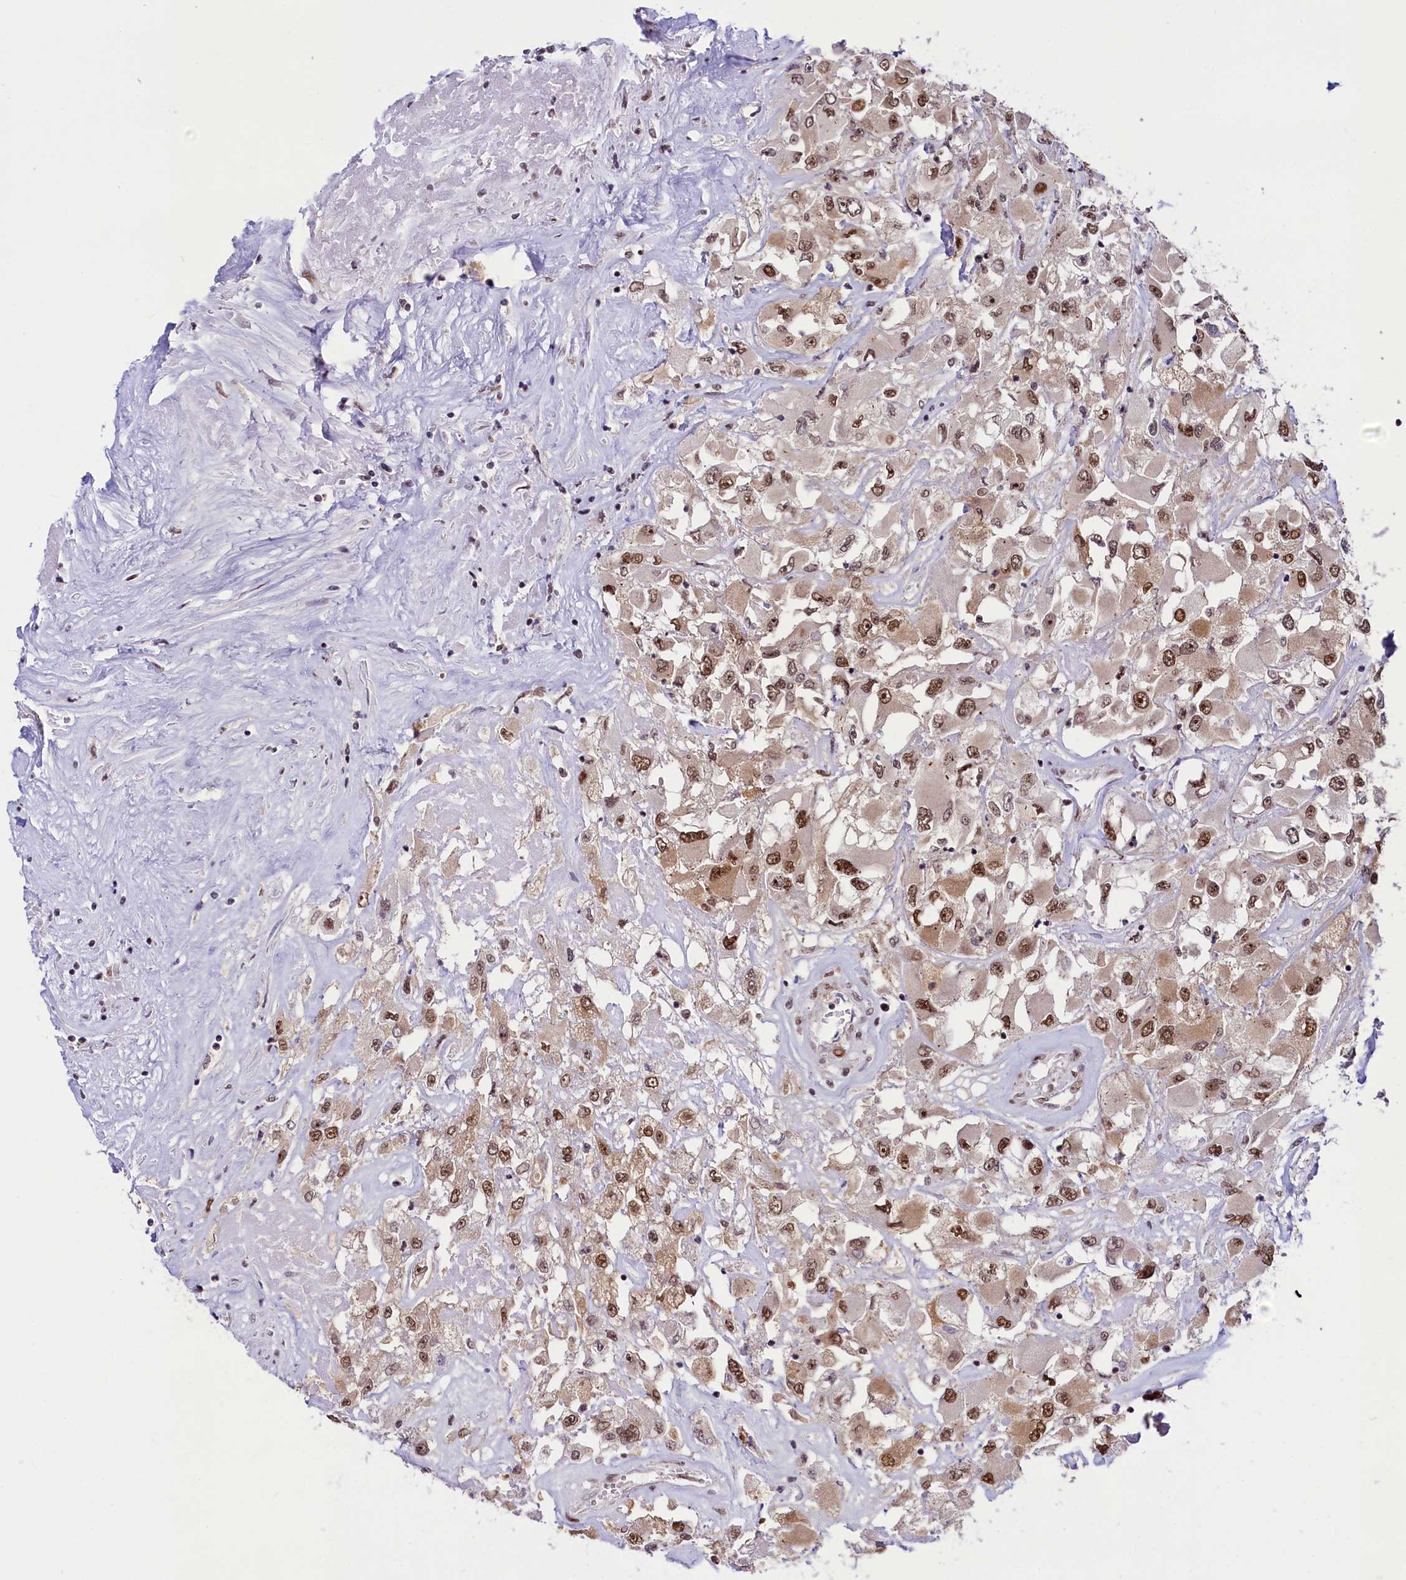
{"staining": {"intensity": "moderate", "quantity": ">75%", "location": "nuclear"}, "tissue": "renal cancer", "cell_type": "Tumor cells", "image_type": "cancer", "snomed": [{"axis": "morphology", "description": "Adenocarcinoma, NOS"}, {"axis": "topography", "description": "Kidney"}], "caption": "A histopathology image showing moderate nuclear positivity in approximately >75% of tumor cells in adenocarcinoma (renal), as visualized by brown immunohistochemical staining.", "gene": "ANKS3", "patient": {"sex": "female", "age": 52}}